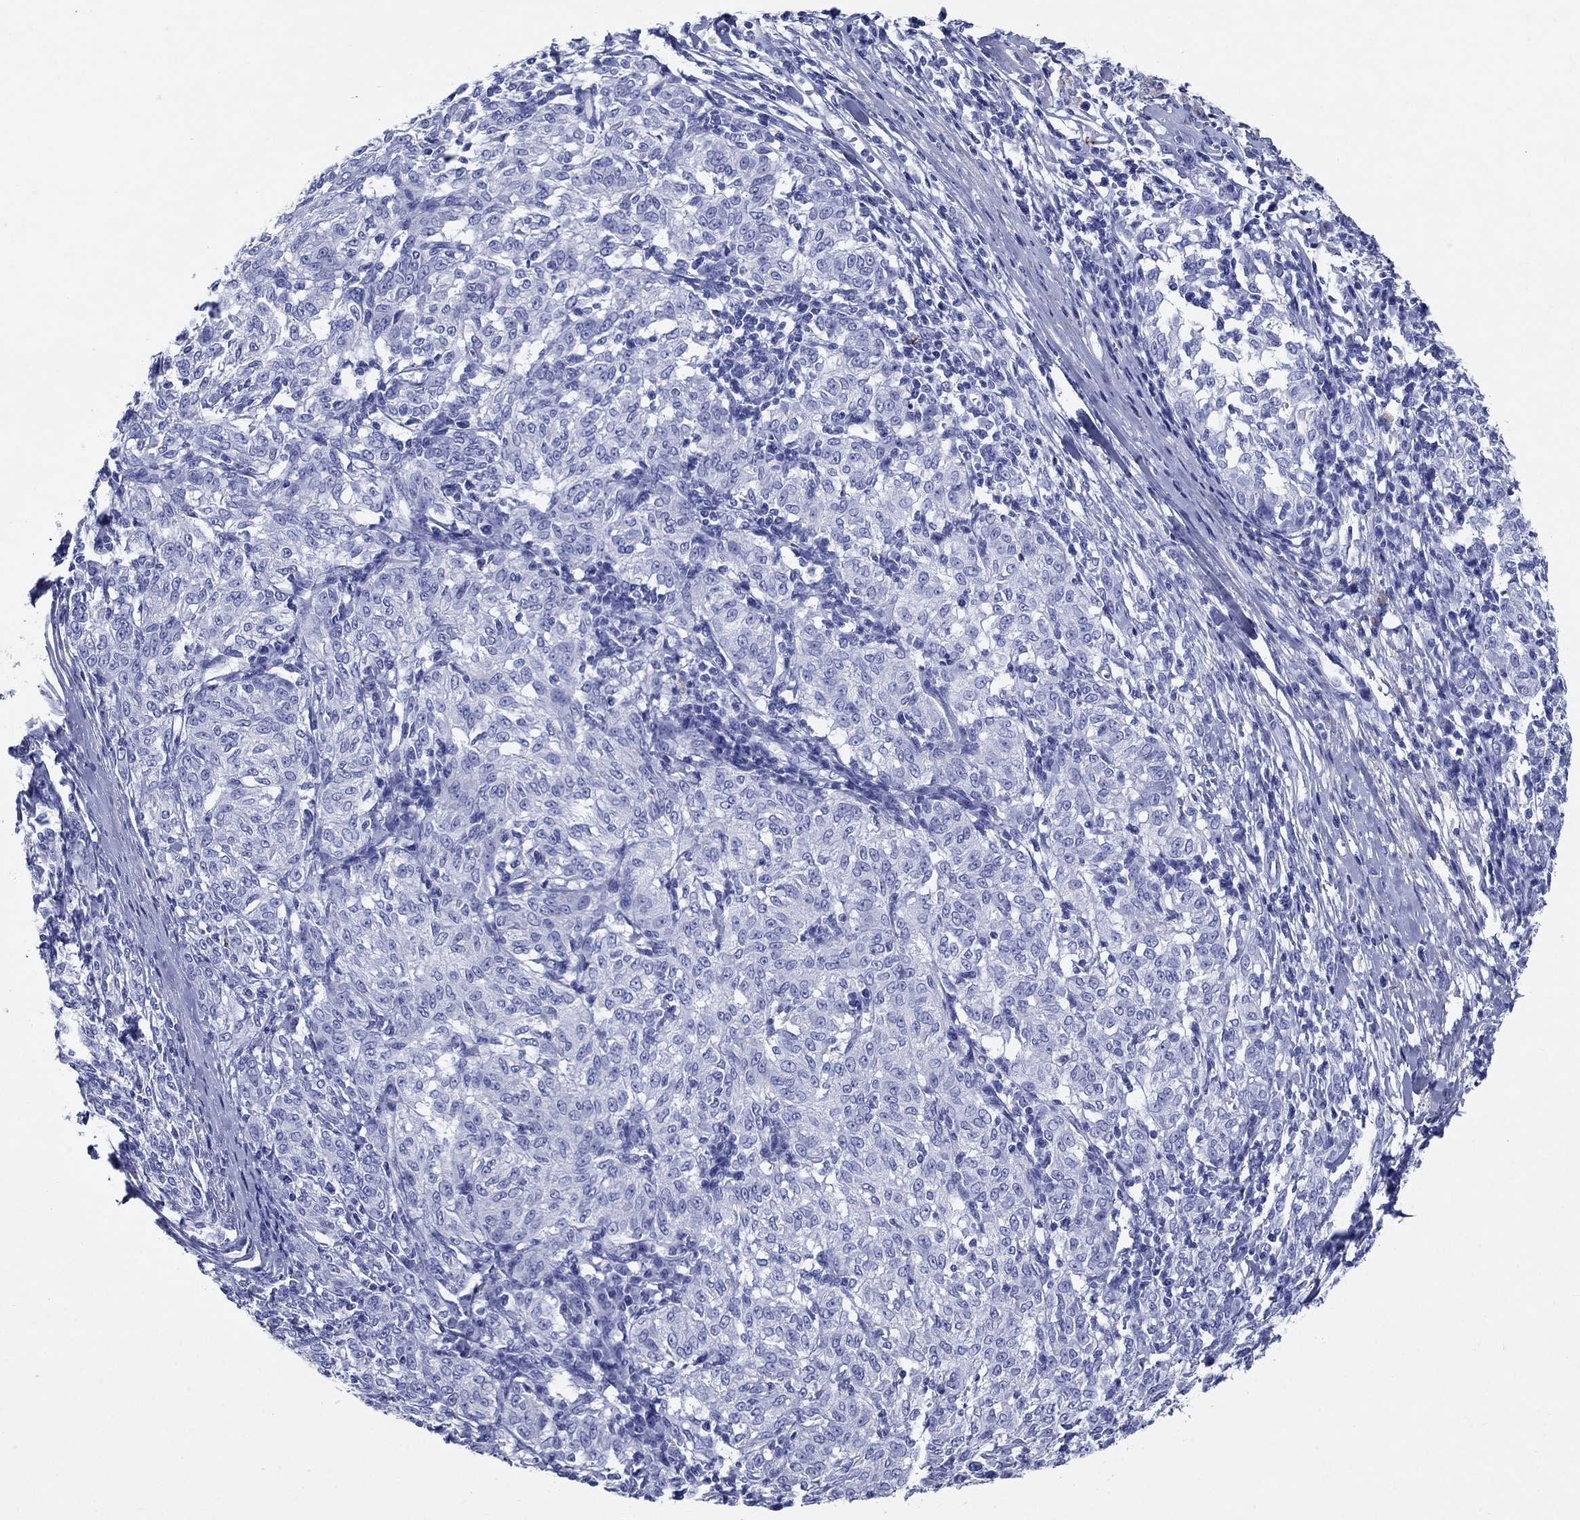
{"staining": {"intensity": "negative", "quantity": "none", "location": "none"}, "tissue": "melanoma", "cell_type": "Tumor cells", "image_type": "cancer", "snomed": [{"axis": "morphology", "description": "Malignant melanoma, NOS"}, {"axis": "topography", "description": "Skin"}], "caption": "An IHC micrograph of melanoma is shown. There is no staining in tumor cells of melanoma.", "gene": "AZU1", "patient": {"sex": "female", "age": 72}}